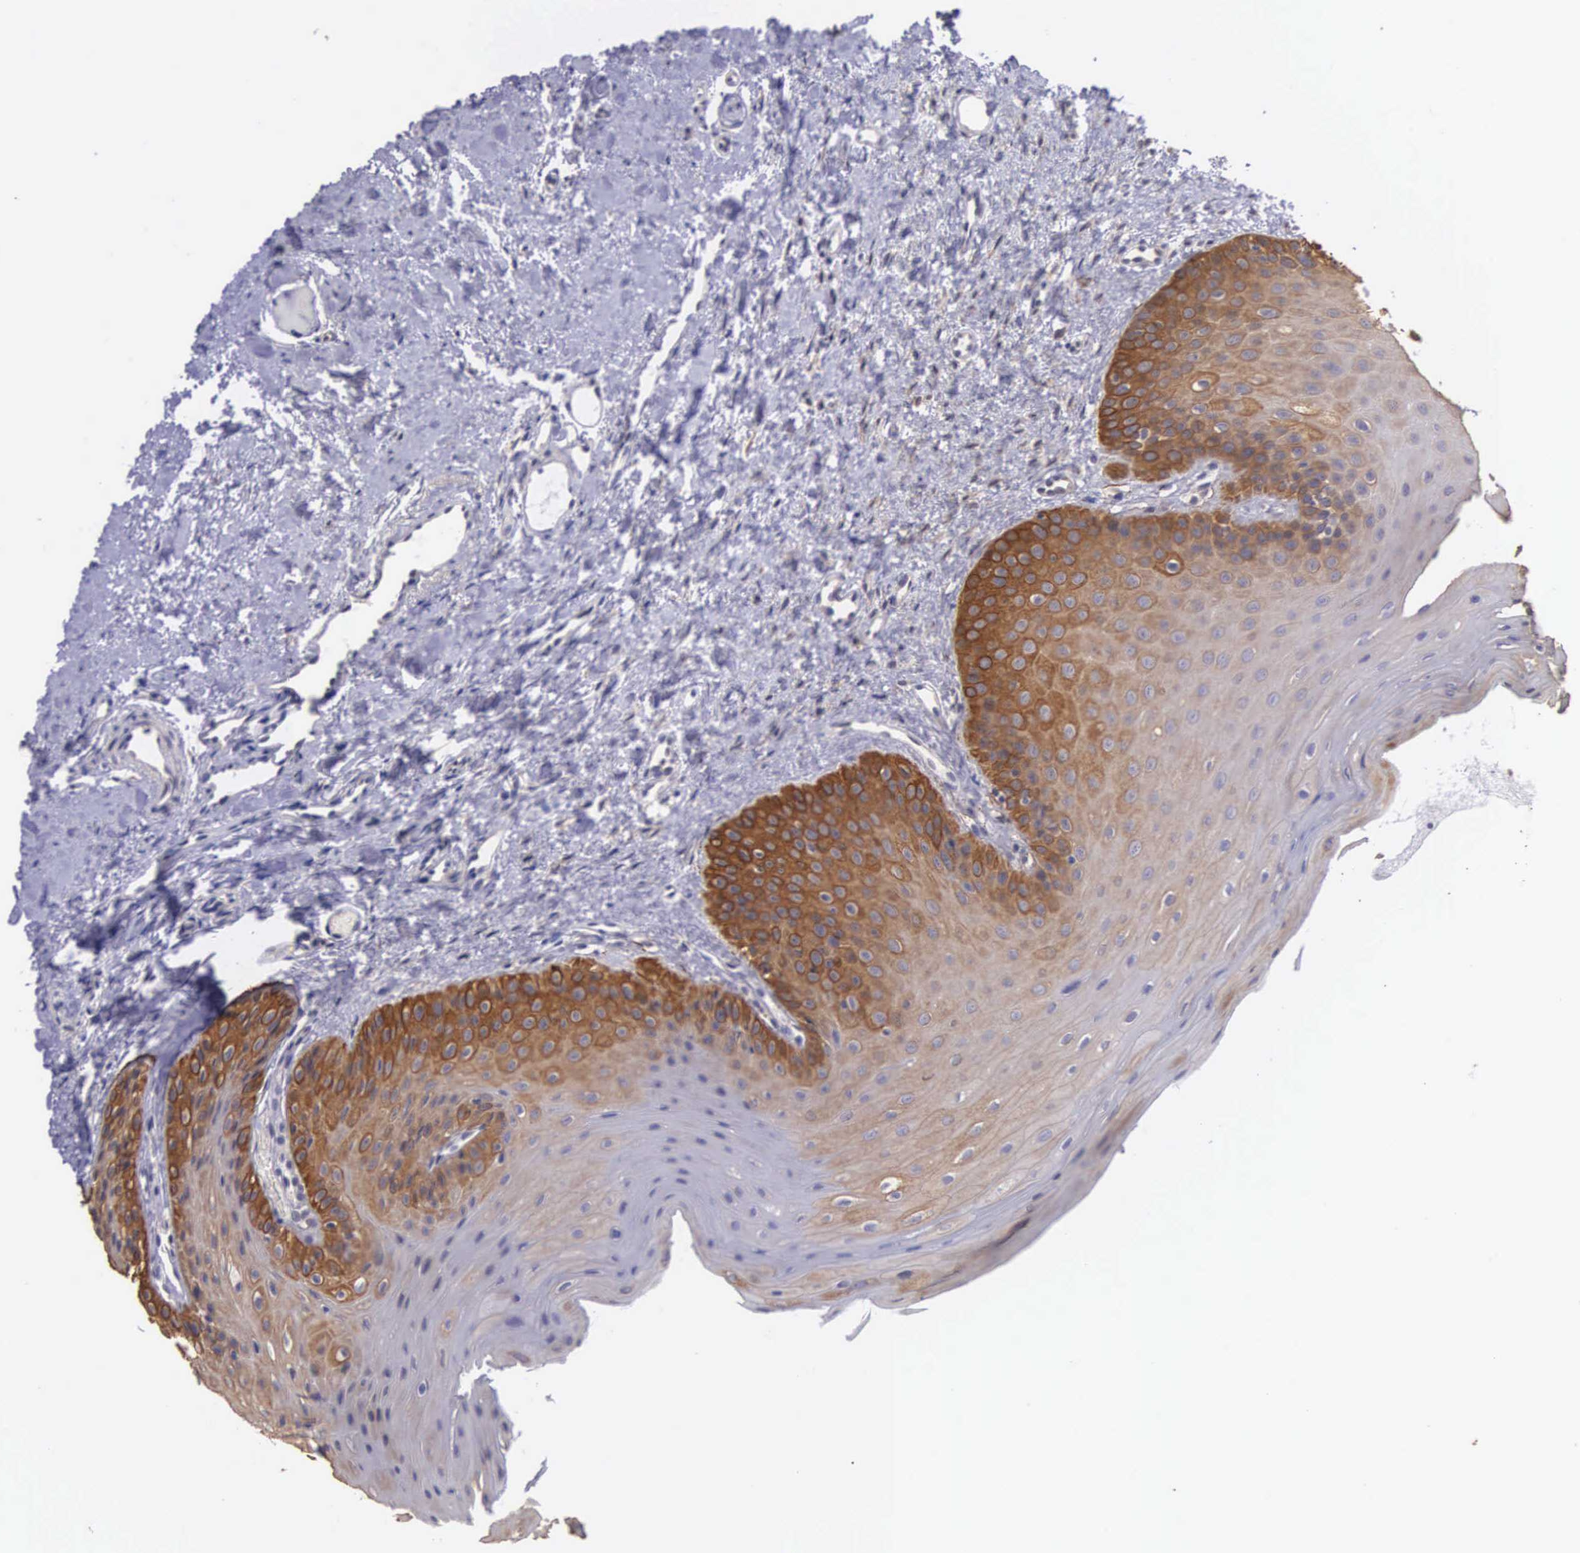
{"staining": {"intensity": "moderate", "quantity": ">75%", "location": "cytoplasmic/membranous"}, "tissue": "oral mucosa", "cell_type": "Squamous epithelial cells", "image_type": "normal", "snomed": [{"axis": "morphology", "description": "Normal tissue, NOS"}, {"axis": "topography", "description": "Oral tissue"}], "caption": "DAB immunohistochemical staining of unremarkable human oral mucosa shows moderate cytoplasmic/membranous protein positivity in about >75% of squamous epithelial cells.", "gene": "SLC25A21", "patient": {"sex": "female", "age": 23}}